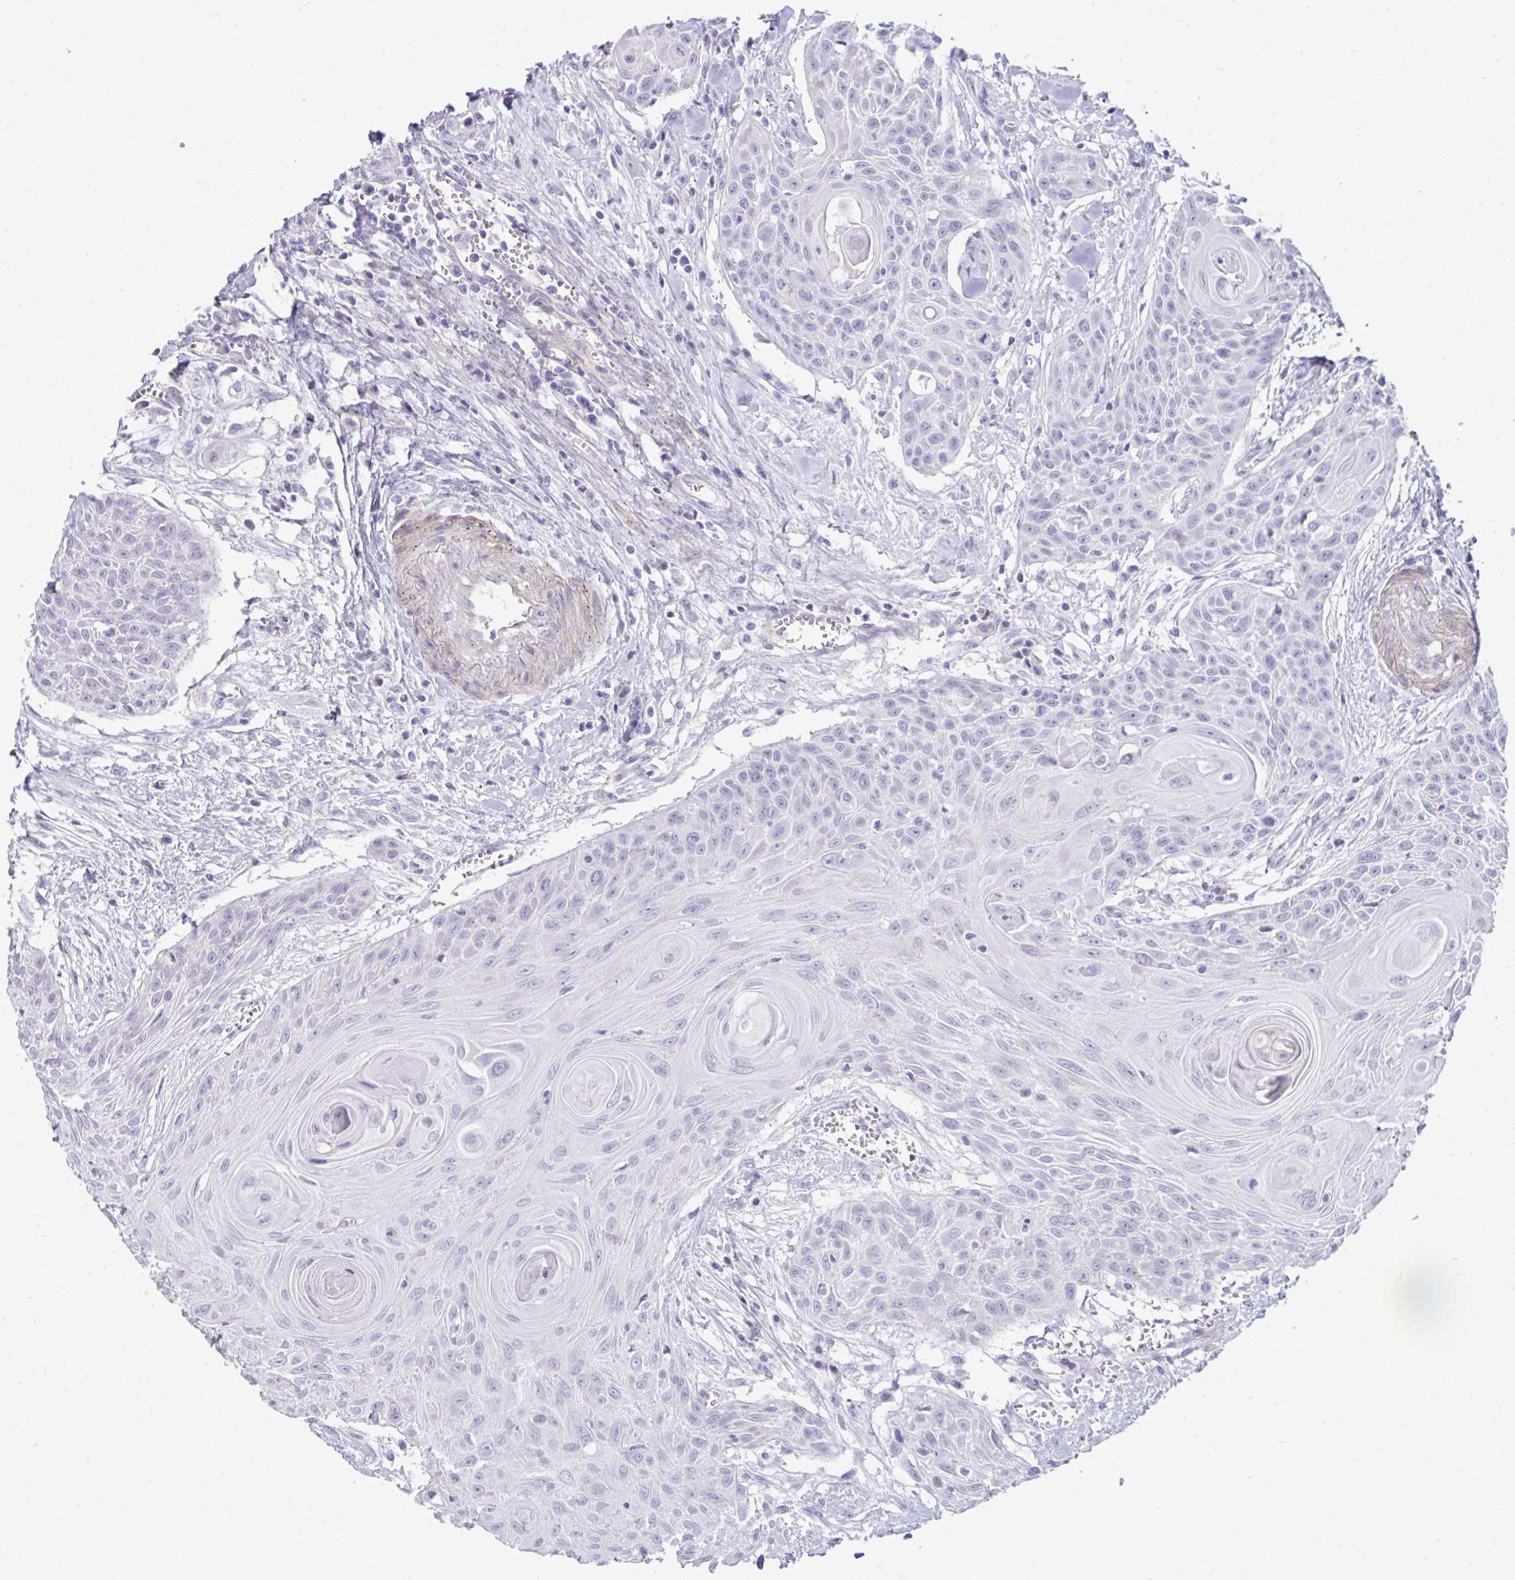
{"staining": {"intensity": "negative", "quantity": "none", "location": "none"}, "tissue": "head and neck cancer", "cell_type": "Tumor cells", "image_type": "cancer", "snomed": [{"axis": "morphology", "description": "Squamous cell carcinoma, NOS"}, {"axis": "topography", "description": "Lymph node"}, {"axis": "topography", "description": "Salivary gland"}, {"axis": "topography", "description": "Head-Neck"}], "caption": "Immunohistochemistry of human squamous cell carcinoma (head and neck) reveals no expression in tumor cells.", "gene": "UBL3", "patient": {"sex": "female", "age": 74}}